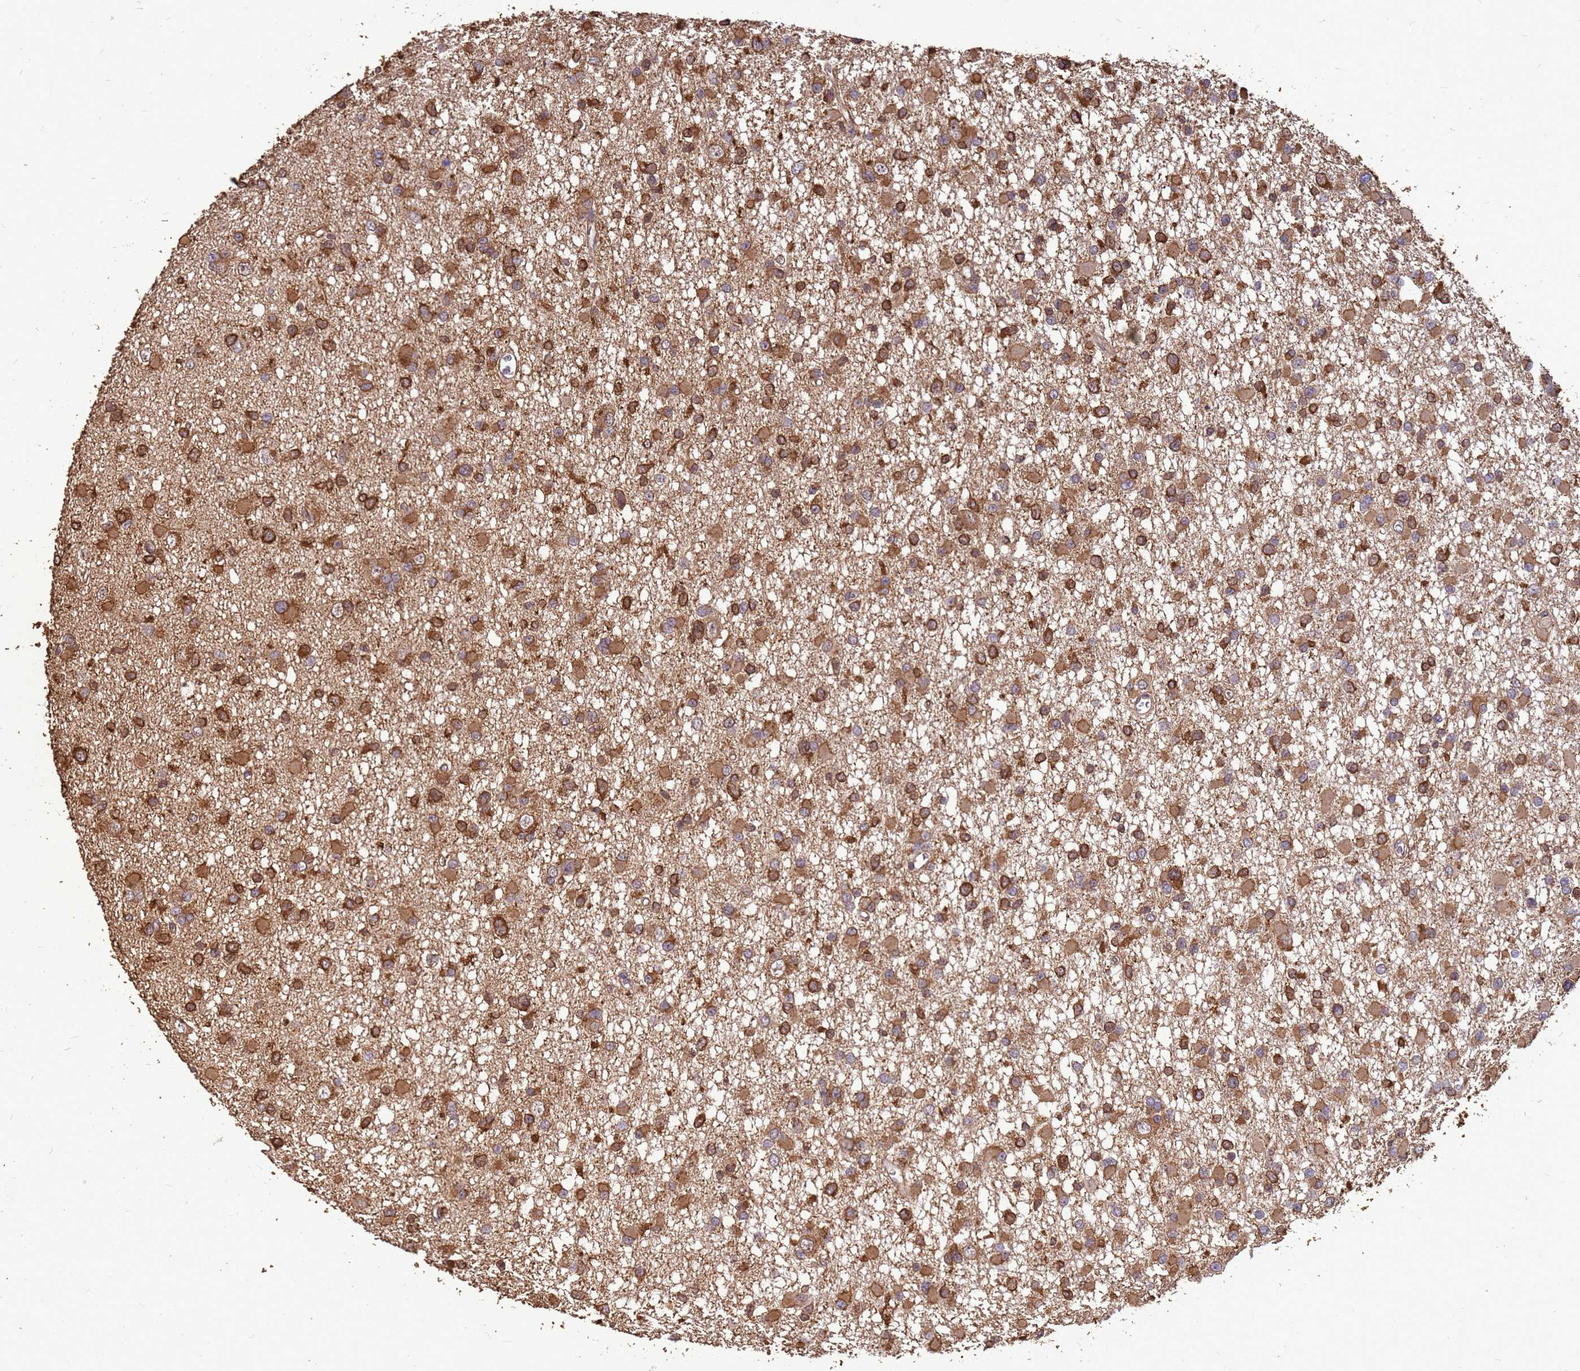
{"staining": {"intensity": "moderate", "quantity": ">75%", "location": "cytoplasmic/membranous"}, "tissue": "glioma", "cell_type": "Tumor cells", "image_type": "cancer", "snomed": [{"axis": "morphology", "description": "Glioma, malignant, Low grade"}, {"axis": "topography", "description": "Brain"}], "caption": "The micrograph reveals a brown stain indicating the presence of a protein in the cytoplasmic/membranous of tumor cells in glioma.", "gene": "ZNF618", "patient": {"sex": "female", "age": 22}}